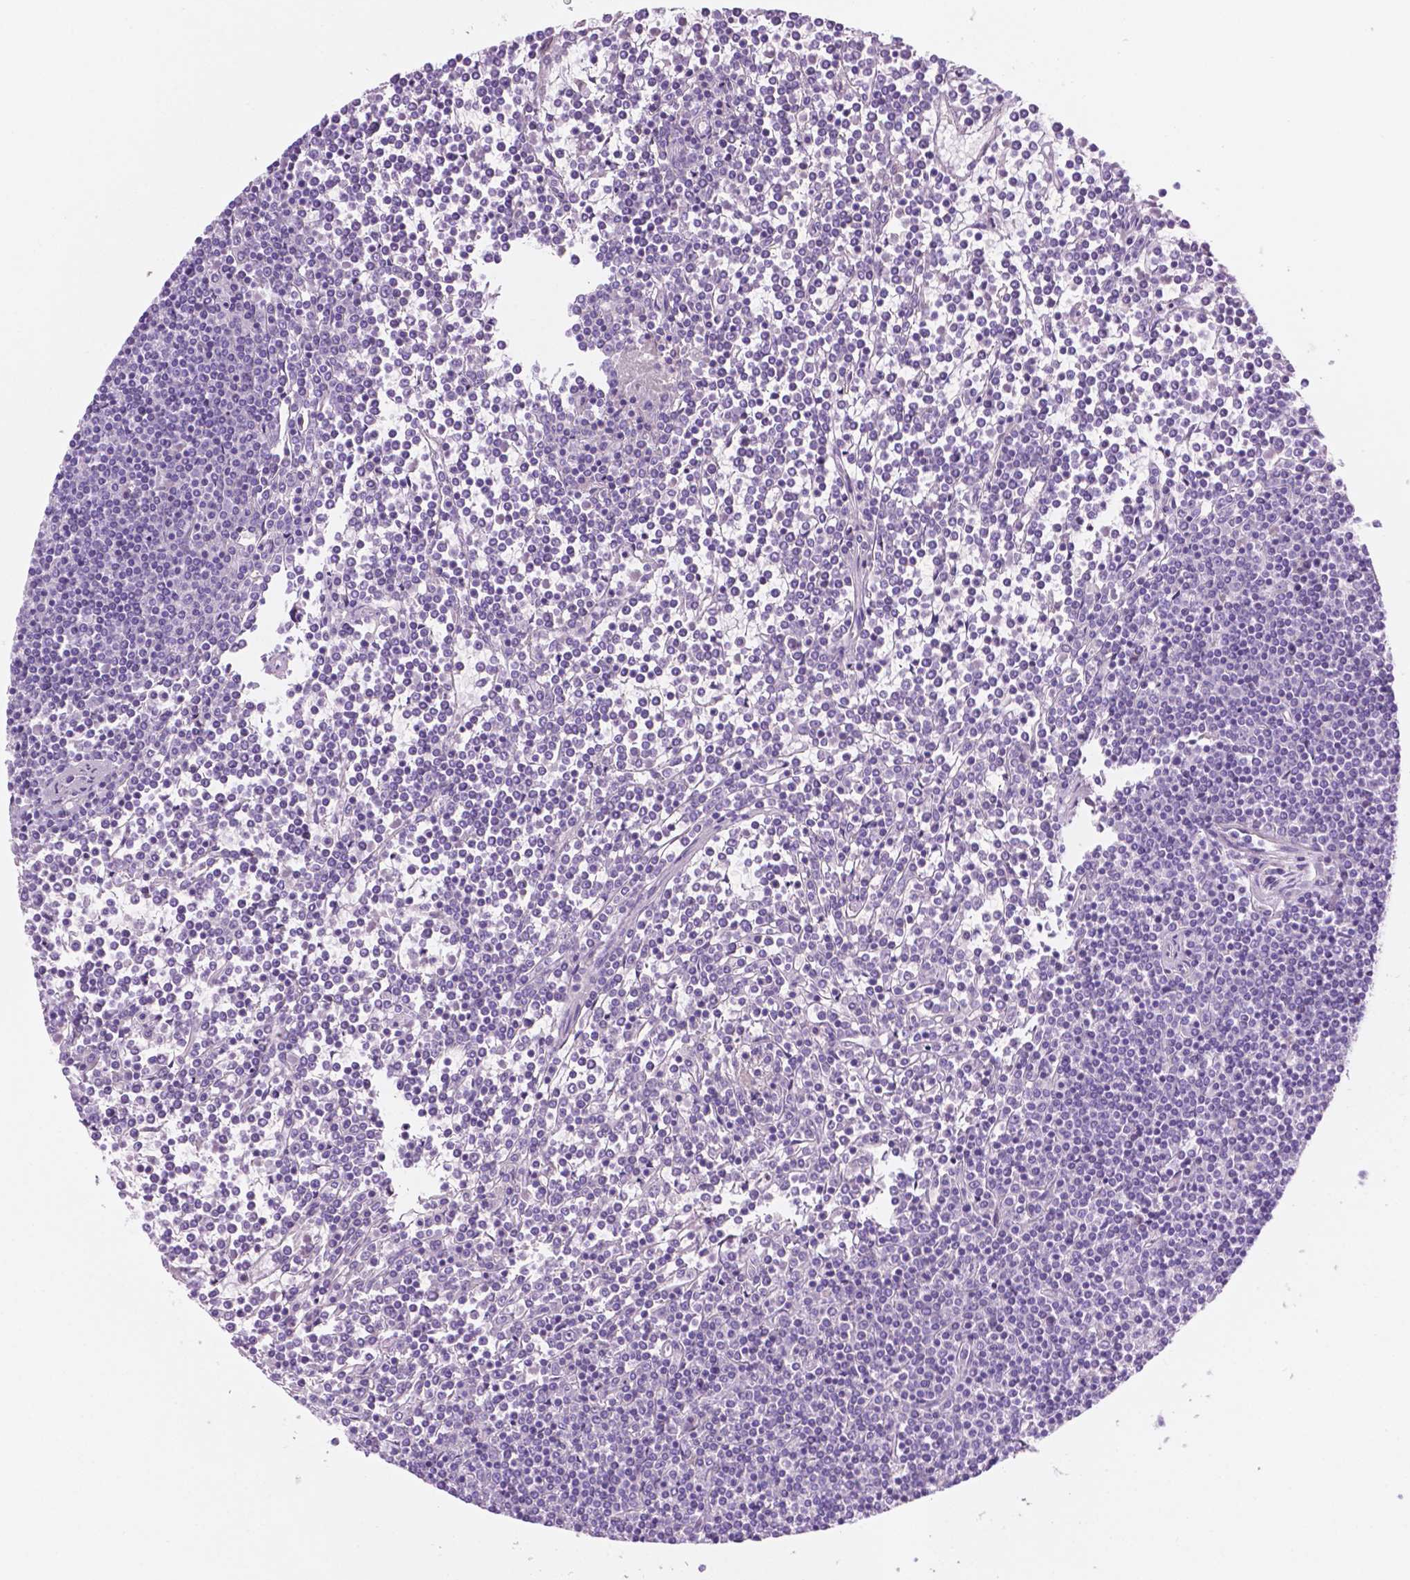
{"staining": {"intensity": "negative", "quantity": "none", "location": "none"}, "tissue": "lymphoma", "cell_type": "Tumor cells", "image_type": "cancer", "snomed": [{"axis": "morphology", "description": "Malignant lymphoma, non-Hodgkin's type, Low grade"}, {"axis": "topography", "description": "Spleen"}], "caption": "IHC photomicrograph of neoplastic tissue: human lymphoma stained with DAB (3,3'-diaminobenzidine) exhibits no significant protein expression in tumor cells.", "gene": "CLDN17", "patient": {"sex": "female", "age": 19}}